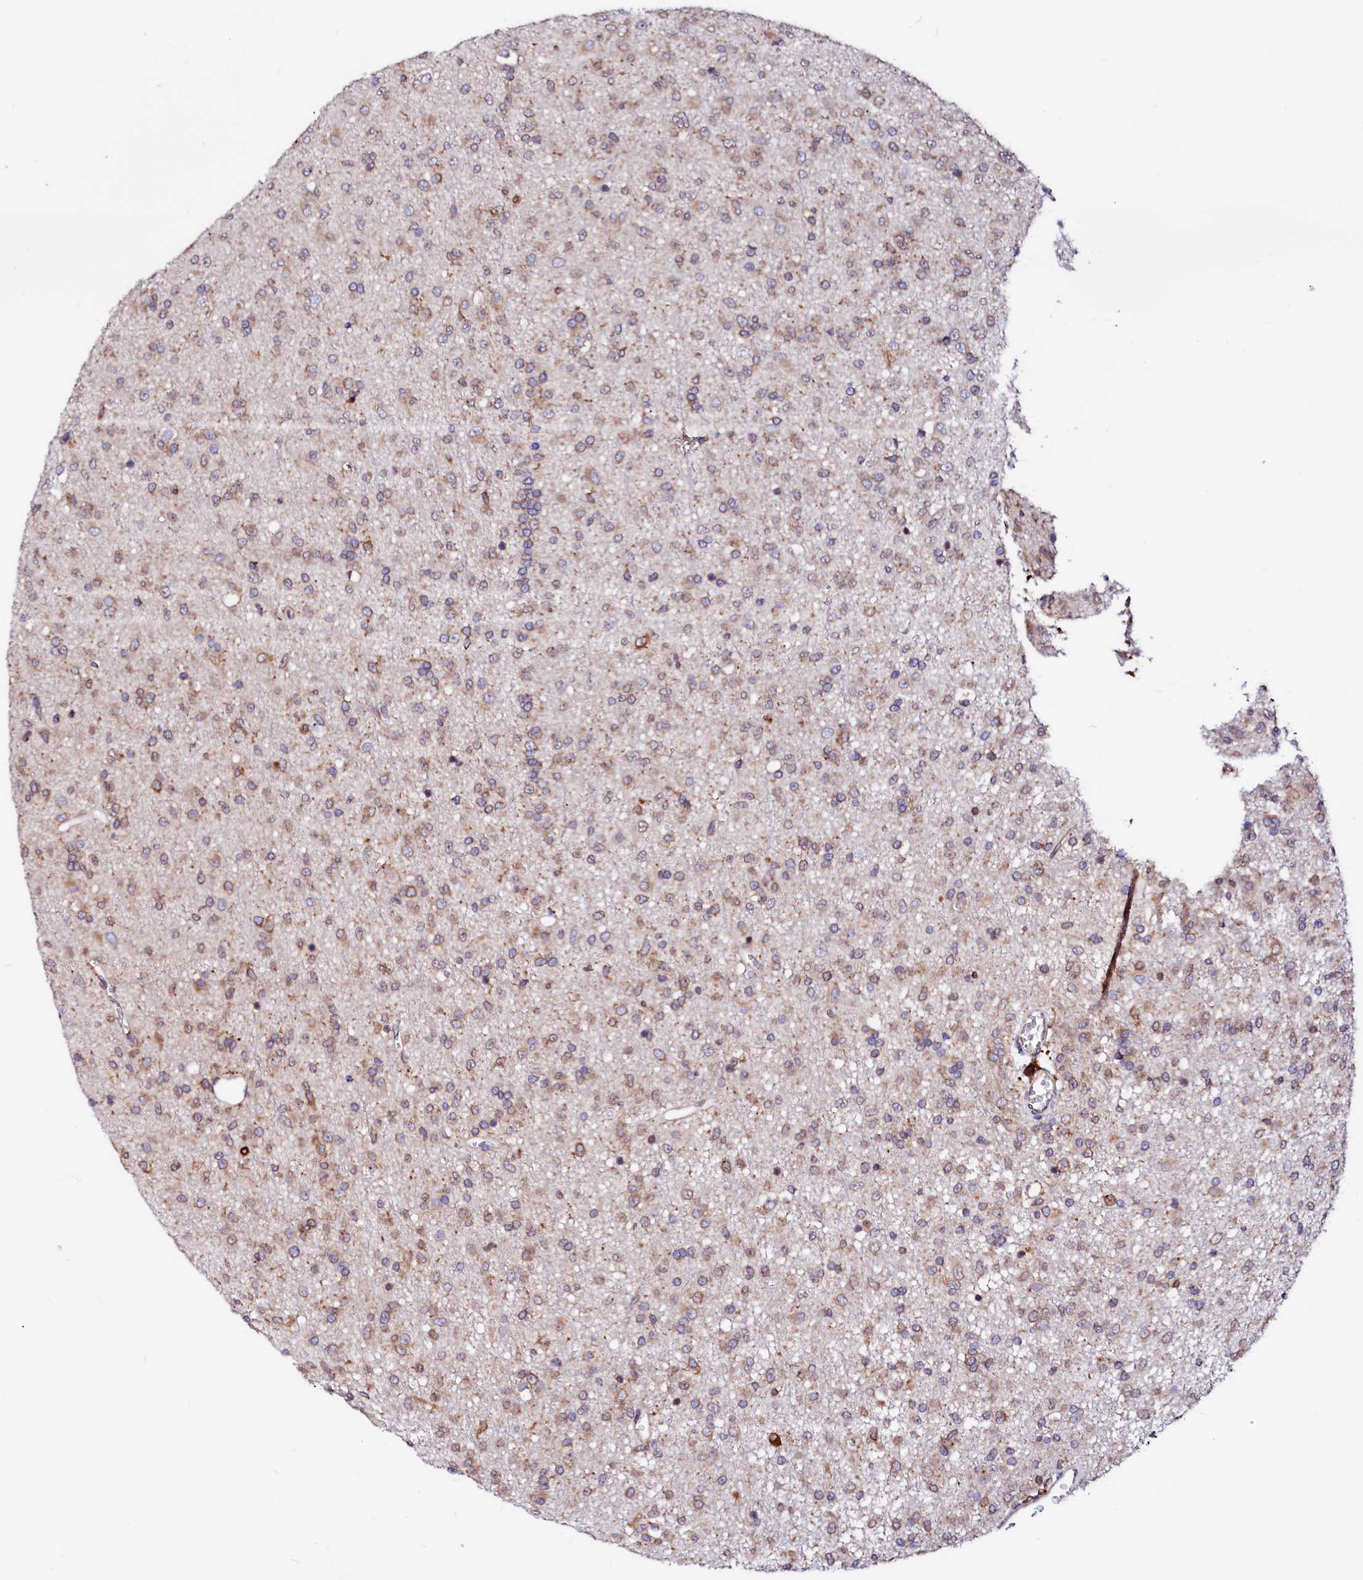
{"staining": {"intensity": "weak", "quantity": ">75%", "location": "cytoplasmic/membranous"}, "tissue": "glioma", "cell_type": "Tumor cells", "image_type": "cancer", "snomed": [{"axis": "morphology", "description": "Glioma, malignant, Low grade"}, {"axis": "topography", "description": "Brain"}], "caption": "Malignant glioma (low-grade) stained with a protein marker demonstrates weak staining in tumor cells.", "gene": "DERL1", "patient": {"sex": "male", "age": 65}}